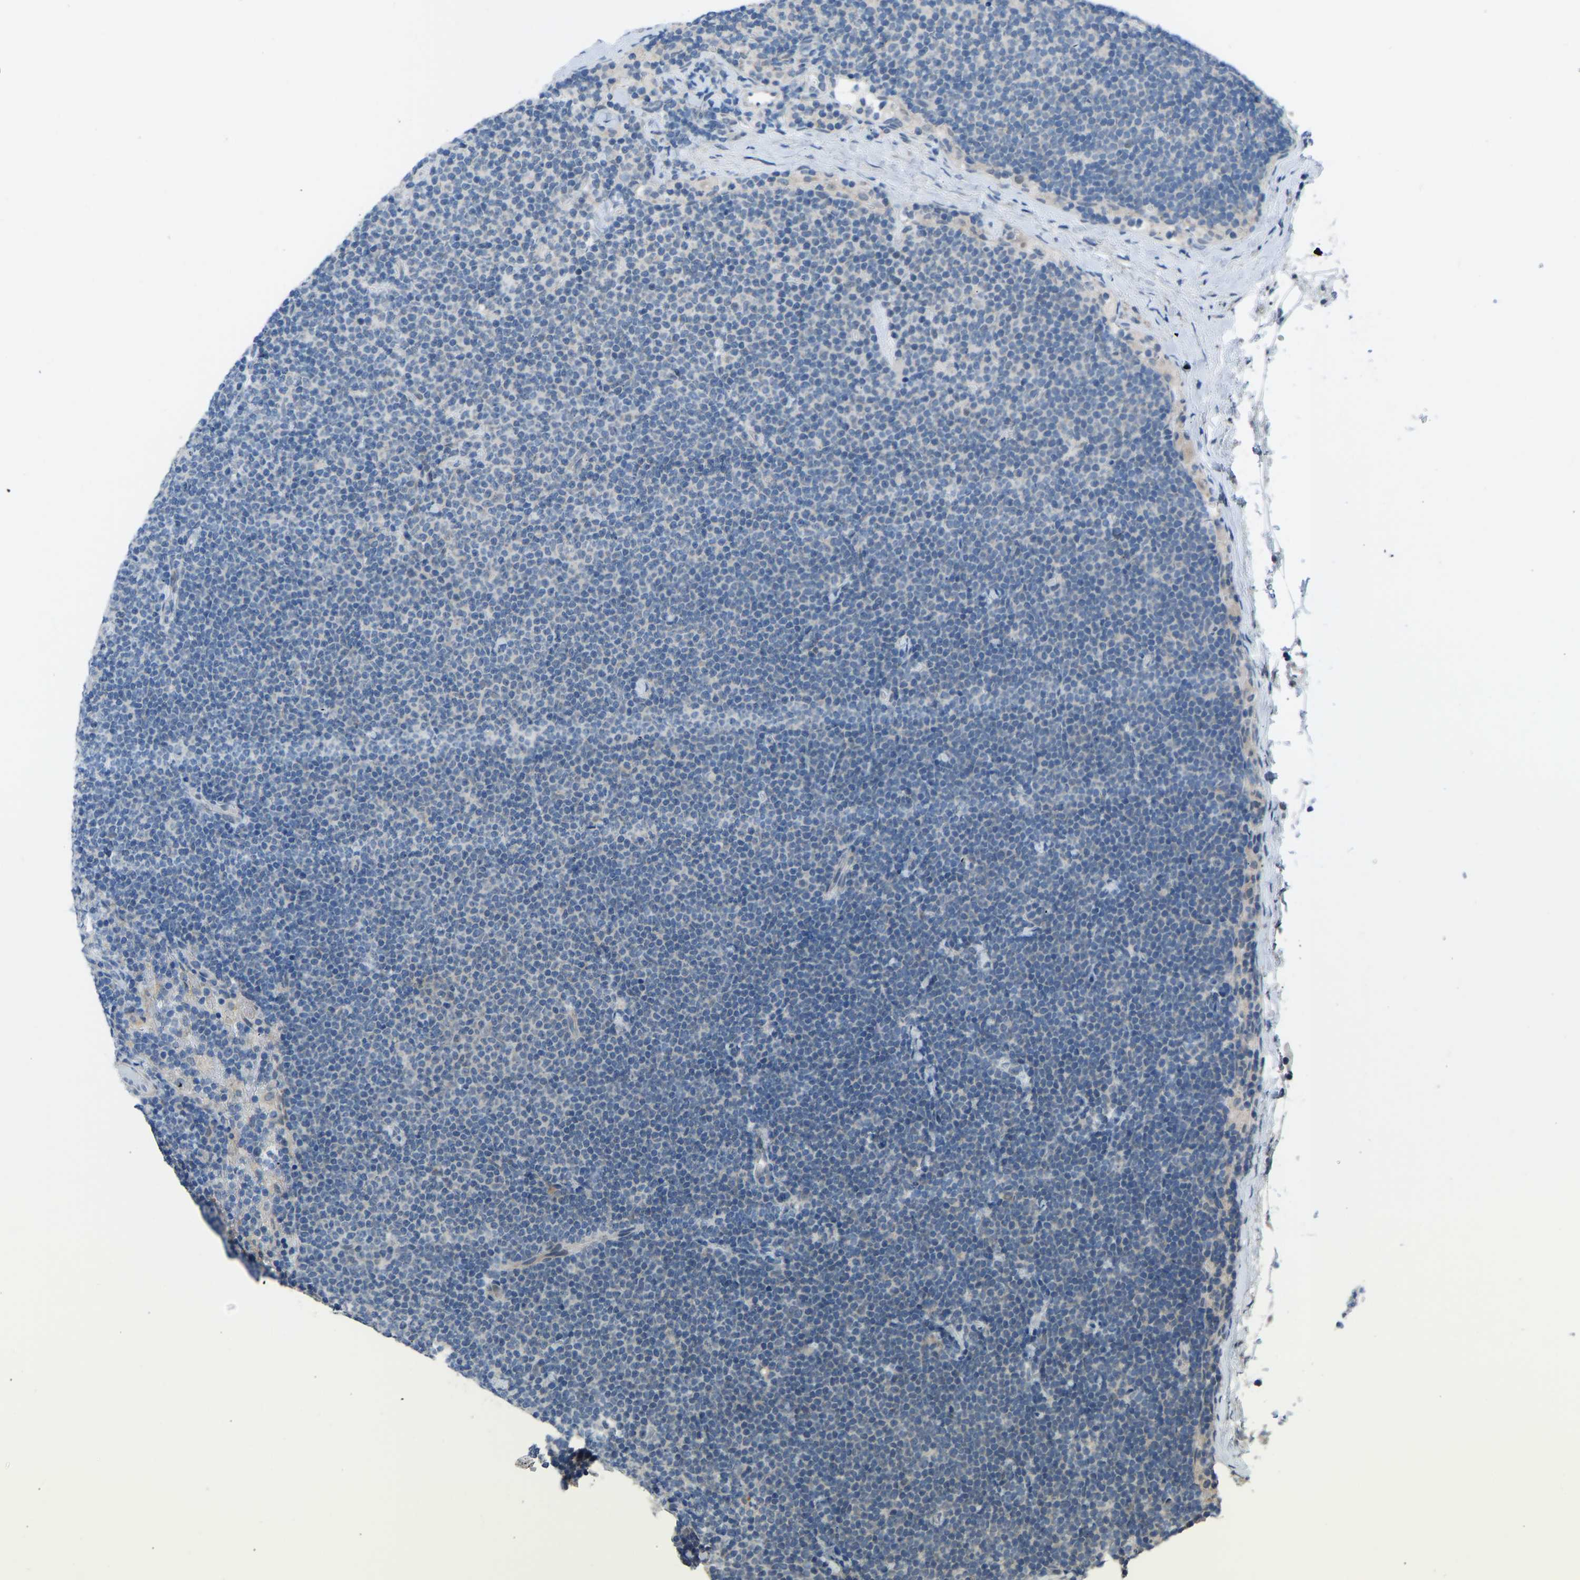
{"staining": {"intensity": "negative", "quantity": "none", "location": "none"}, "tissue": "lymphoma", "cell_type": "Tumor cells", "image_type": "cancer", "snomed": [{"axis": "morphology", "description": "Malignant lymphoma, non-Hodgkin's type, Low grade"}, {"axis": "topography", "description": "Lymph node"}], "caption": "Tumor cells are negative for protein expression in human low-grade malignant lymphoma, non-Hodgkin's type. (IHC, brightfield microscopy, high magnification).", "gene": "CDK2AP1", "patient": {"sex": "female", "age": 53}}